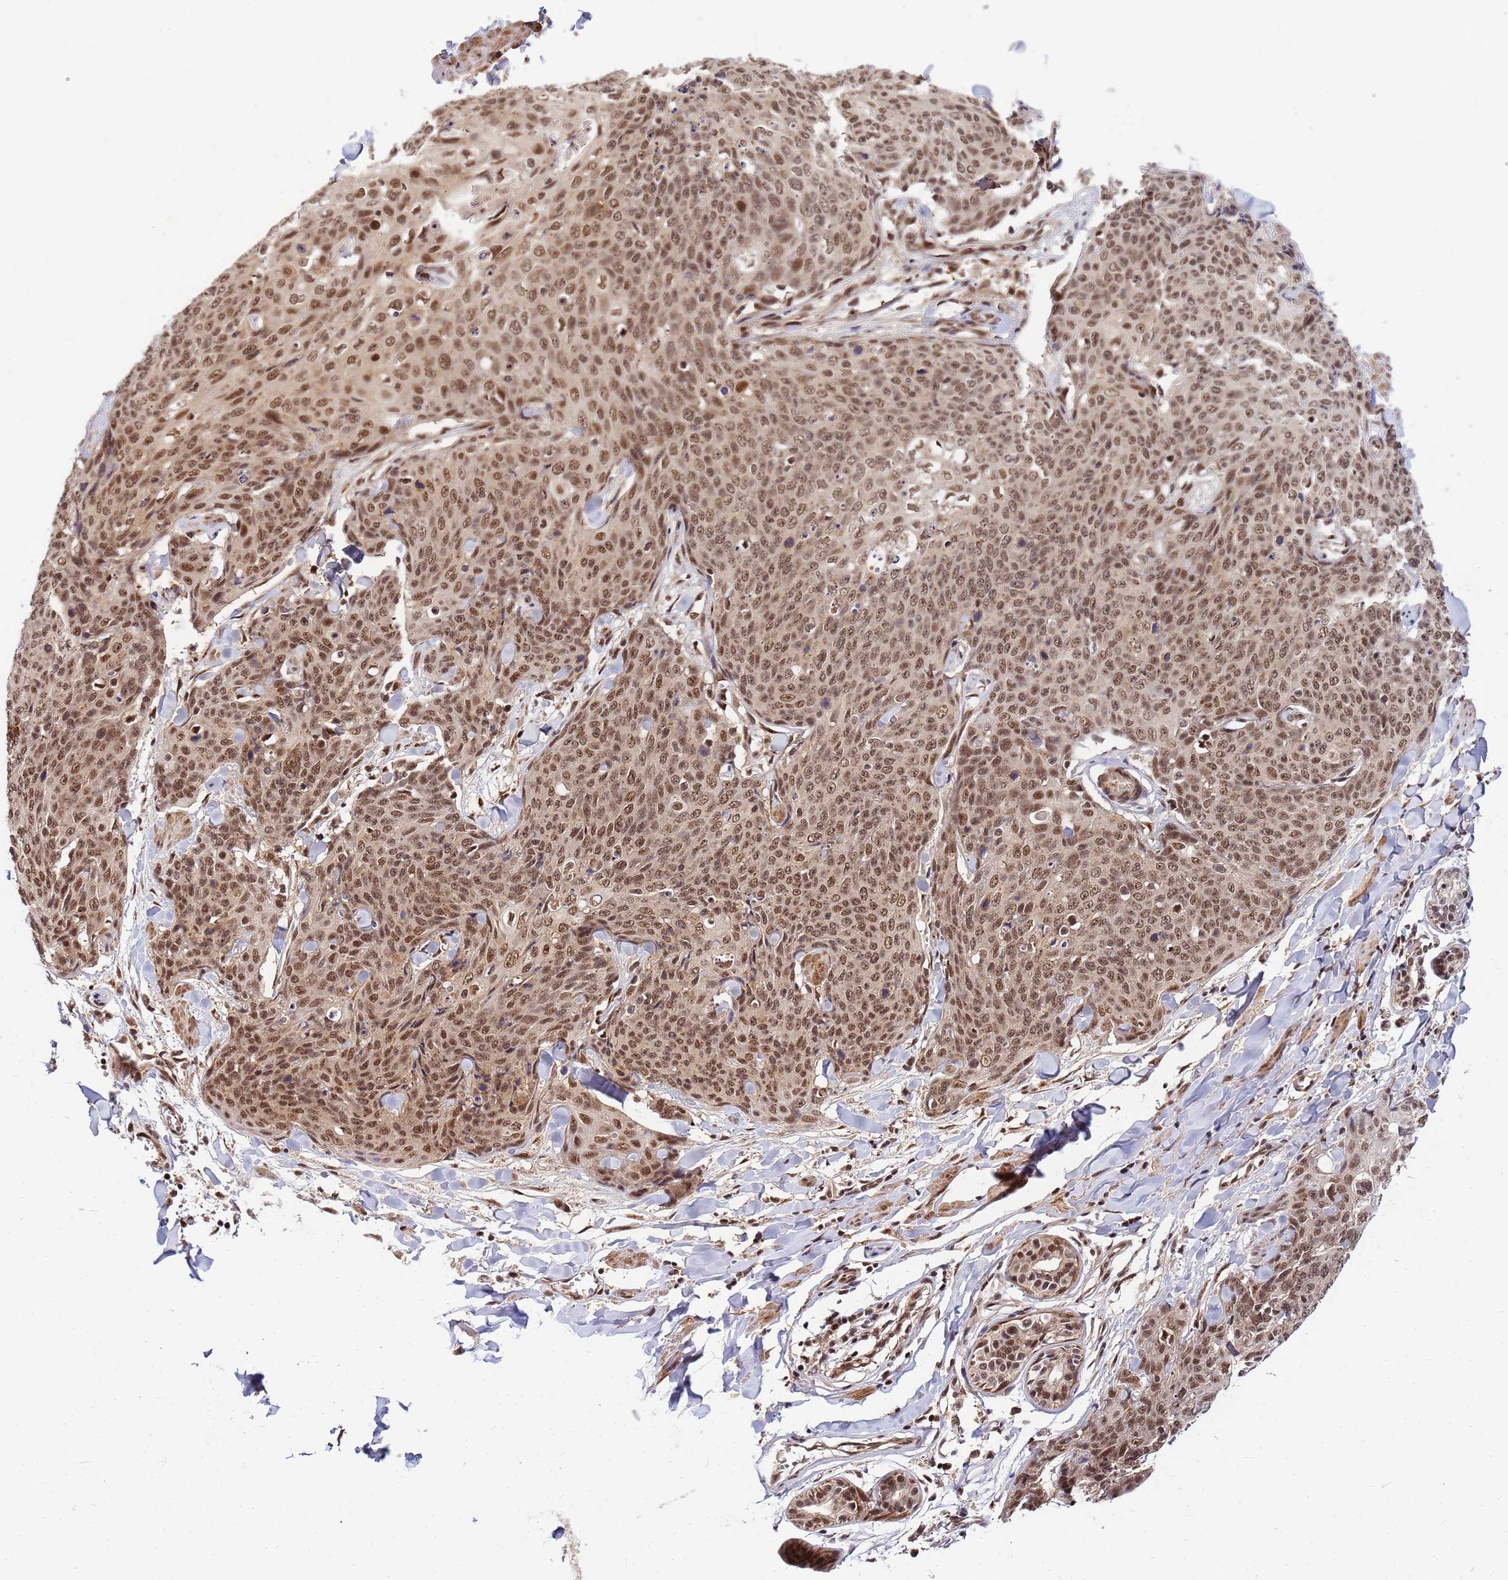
{"staining": {"intensity": "moderate", "quantity": ">75%", "location": "nuclear"}, "tissue": "skin cancer", "cell_type": "Tumor cells", "image_type": "cancer", "snomed": [{"axis": "morphology", "description": "Squamous cell carcinoma, NOS"}, {"axis": "topography", "description": "Skin"}, {"axis": "topography", "description": "Vulva"}], "caption": "Immunohistochemical staining of human squamous cell carcinoma (skin) demonstrates medium levels of moderate nuclear protein expression in about >75% of tumor cells. Using DAB (3,3'-diaminobenzidine) (brown) and hematoxylin (blue) stains, captured at high magnification using brightfield microscopy.", "gene": "NCBP2", "patient": {"sex": "female", "age": 85}}